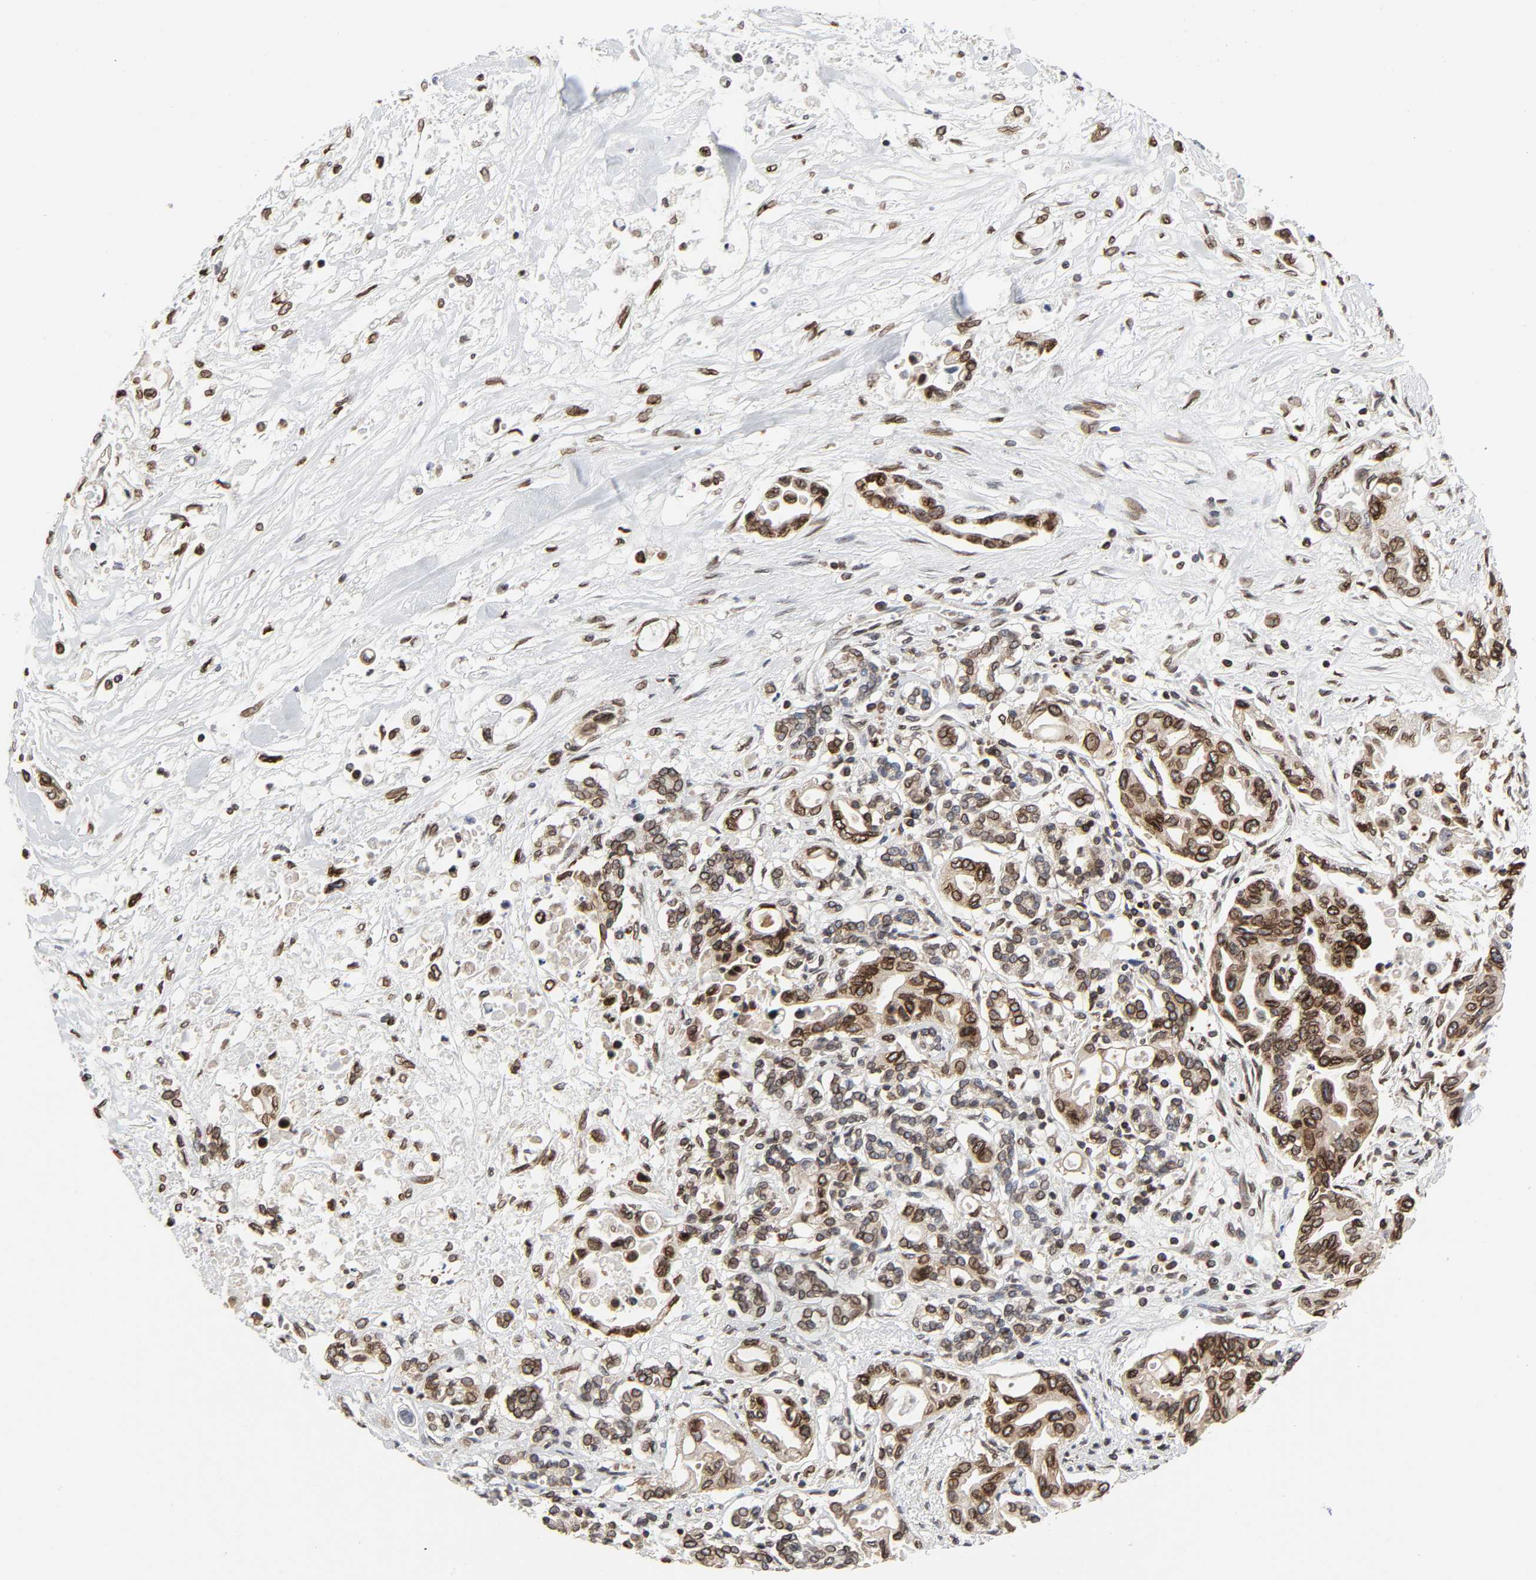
{"staining": {"intensity": "strong", "quantity": ">75%", "location": "cytoplasmic/membranous,nuclear"}, "tissue": "pancreatic cancer", "cell_type": "Tumor cells", "image_type": "cancer", "snomed": [{"axis": "morphology", "description": "Adenocarcinoma, NOS"}, {"axis": "topography", "description": "Pancreas"}], "caption": "Immunohistochemical staining of human pancreatic adenocarcinoma exhibits high levels of strong cytoplasmic/membranous and nuclear protein staining in approximately >75% of tumor cells. The staining was performed using DAB to visualize the protein expression in brown, while the nuclei were stained in blue with hematoxylin (Magnification: 20x).", "gene": "RANGAP1", "patient": {"sex": "female", "age": 57}}